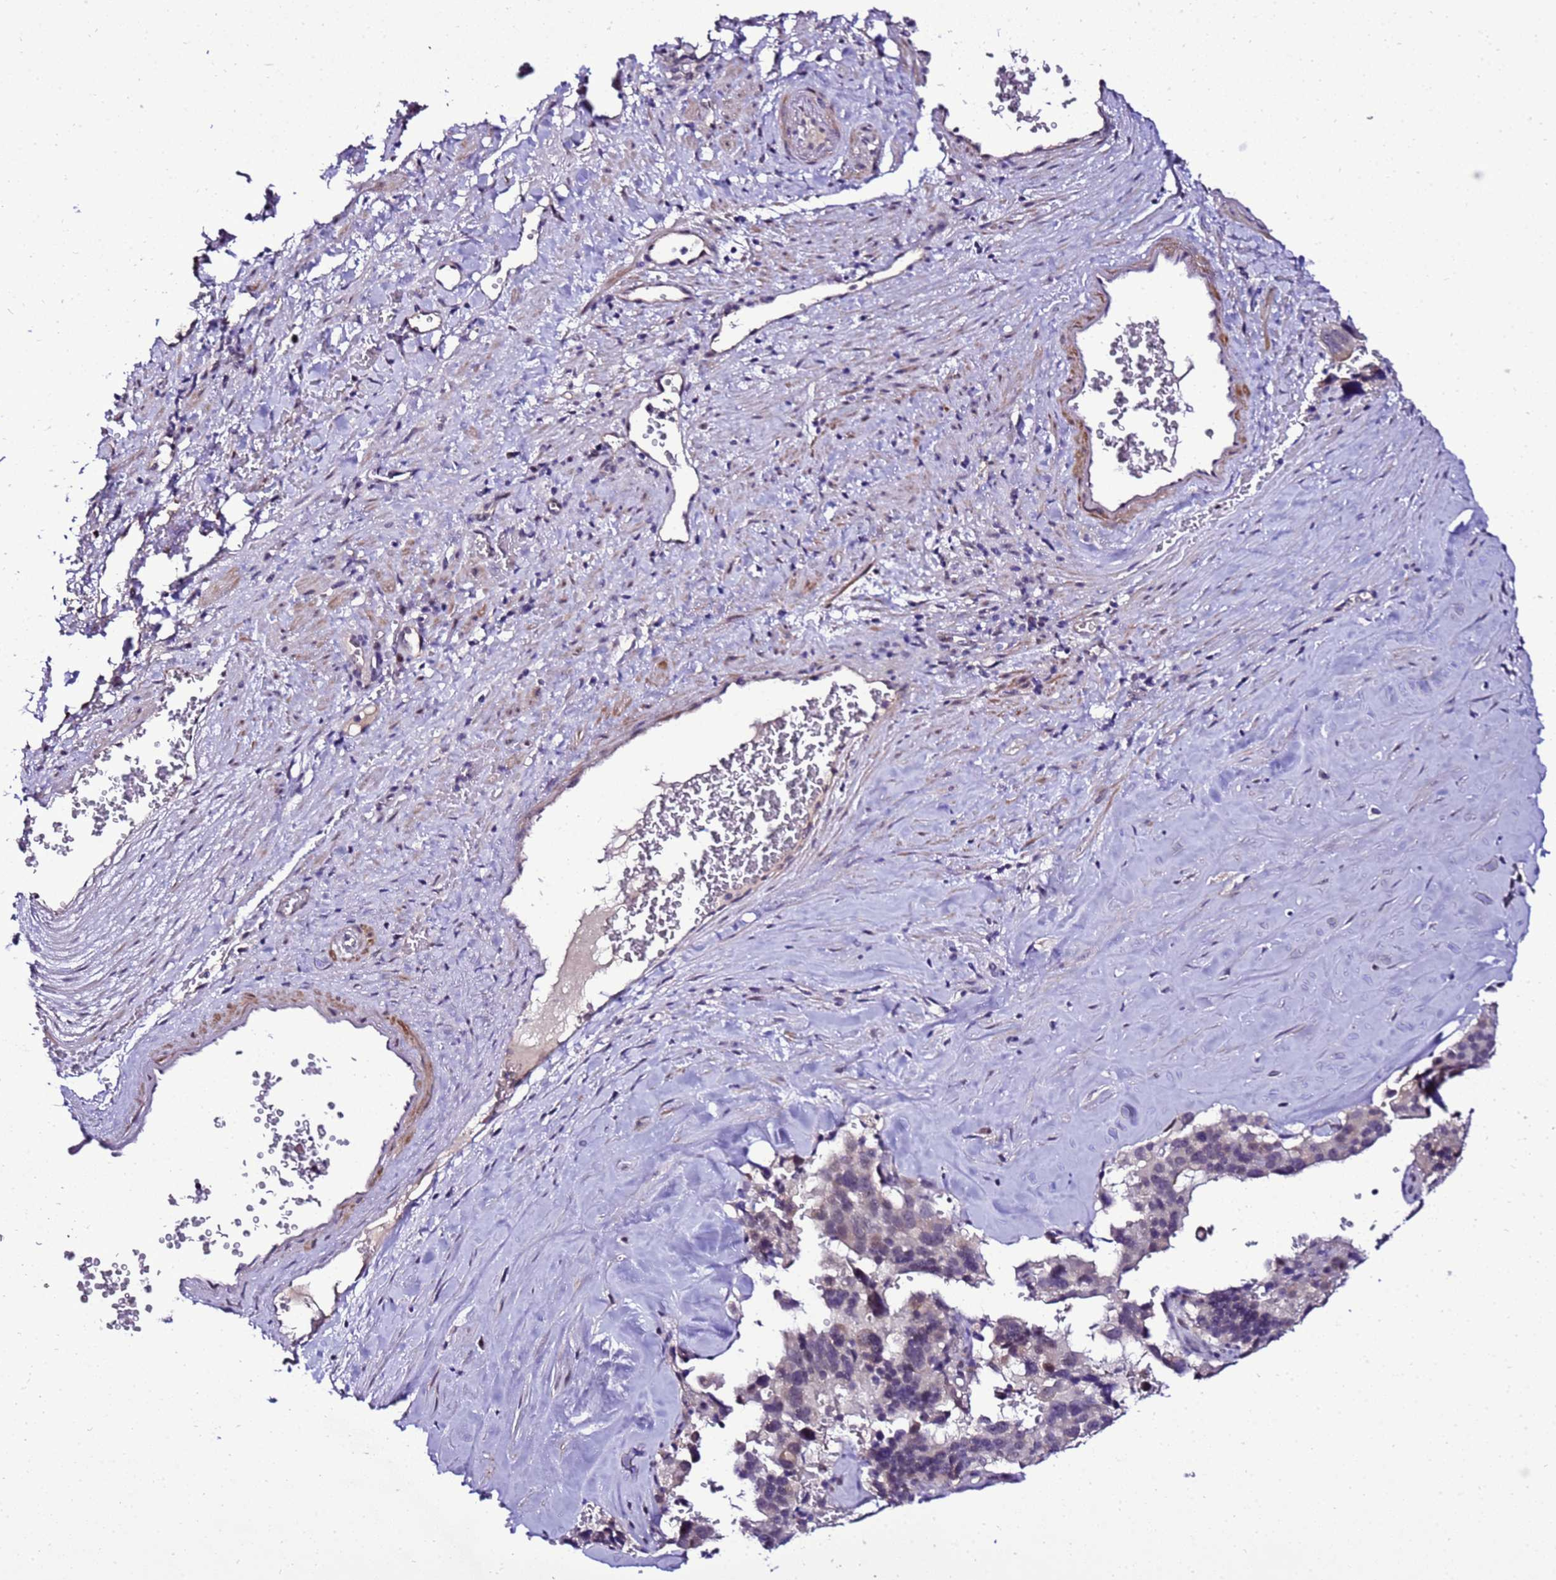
{"staining": {"intensity": "negative", "quantity": "none", "location": "none"}, "tissue": "pancreatic cancer", "cell_type": "Tumor cells", "image_type": "cancer", "snomed": [{"axis": "morphology", "description": "Adenocarcinoma, NOS"}, {"axis": "topography", "description": "Pancreas"}], "caption": "IHC histopathology image of human adenocarcinoma (pancreatic) stained for a protein (brown), which exhibits no expression in tumor cells.", "gene": "C19orf47", "patient": {"sex": "male", "age": 65}}